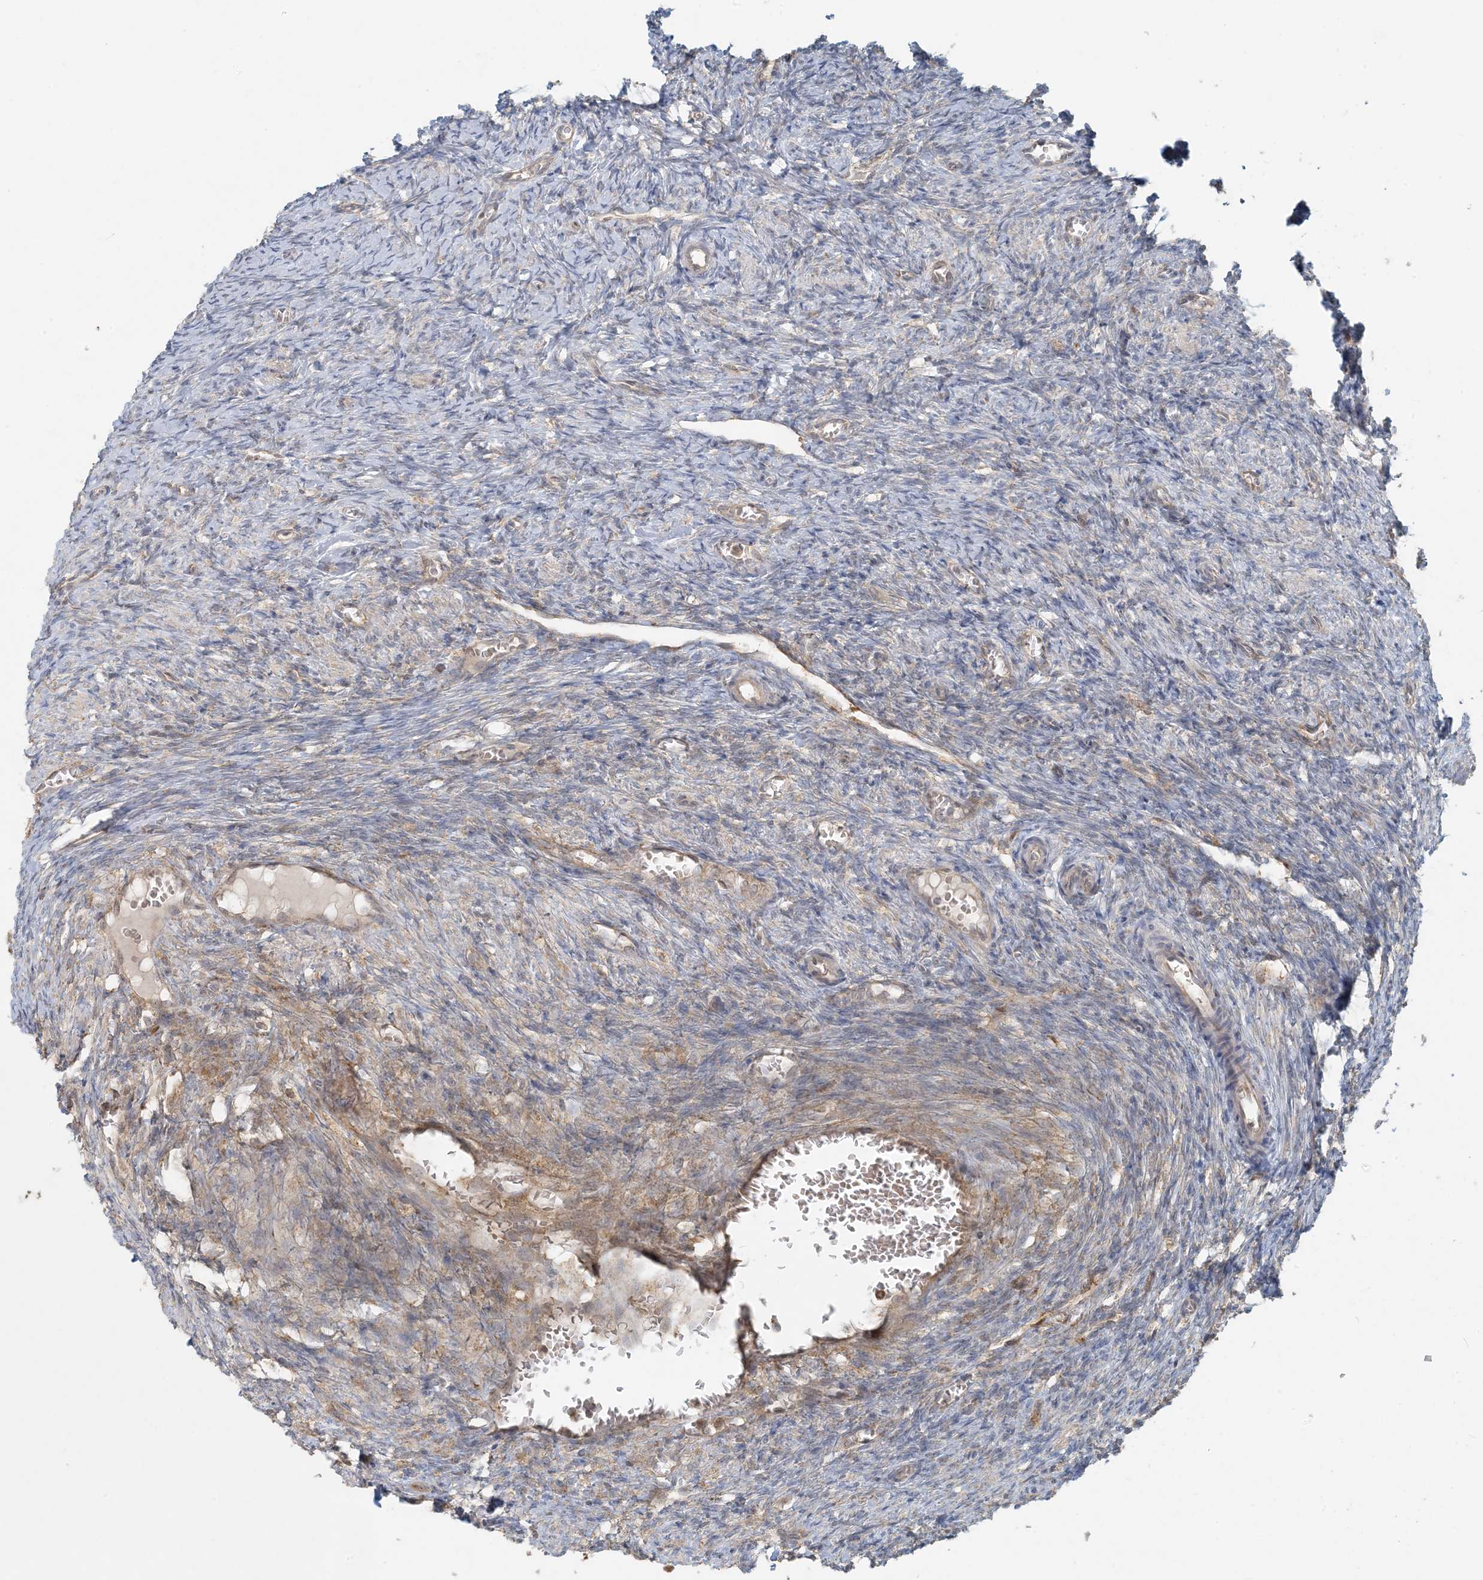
{"staining": {"intensity": "negative", "quantity": "none", "location": "none"}, "tissue": "ovary", "cell_type": "Ovarian stroma cells", "image_type": "normal", "snomed": [{"axis": "morphology", "description": "Normal tissue, NOS"}, {"axis": "topography", "description": "Ovary"}], "caption": "This image is of normal ovary stained with immunohistochemistry (IHC) to label a protein in brown with the nuclei are counter-stained blue. There is no staining in ovarian stroma cells. (IHC, brightfield microscopy, high magnification).", "gene": "HACL1", "patient": {"sex": "female", "age": 27}}